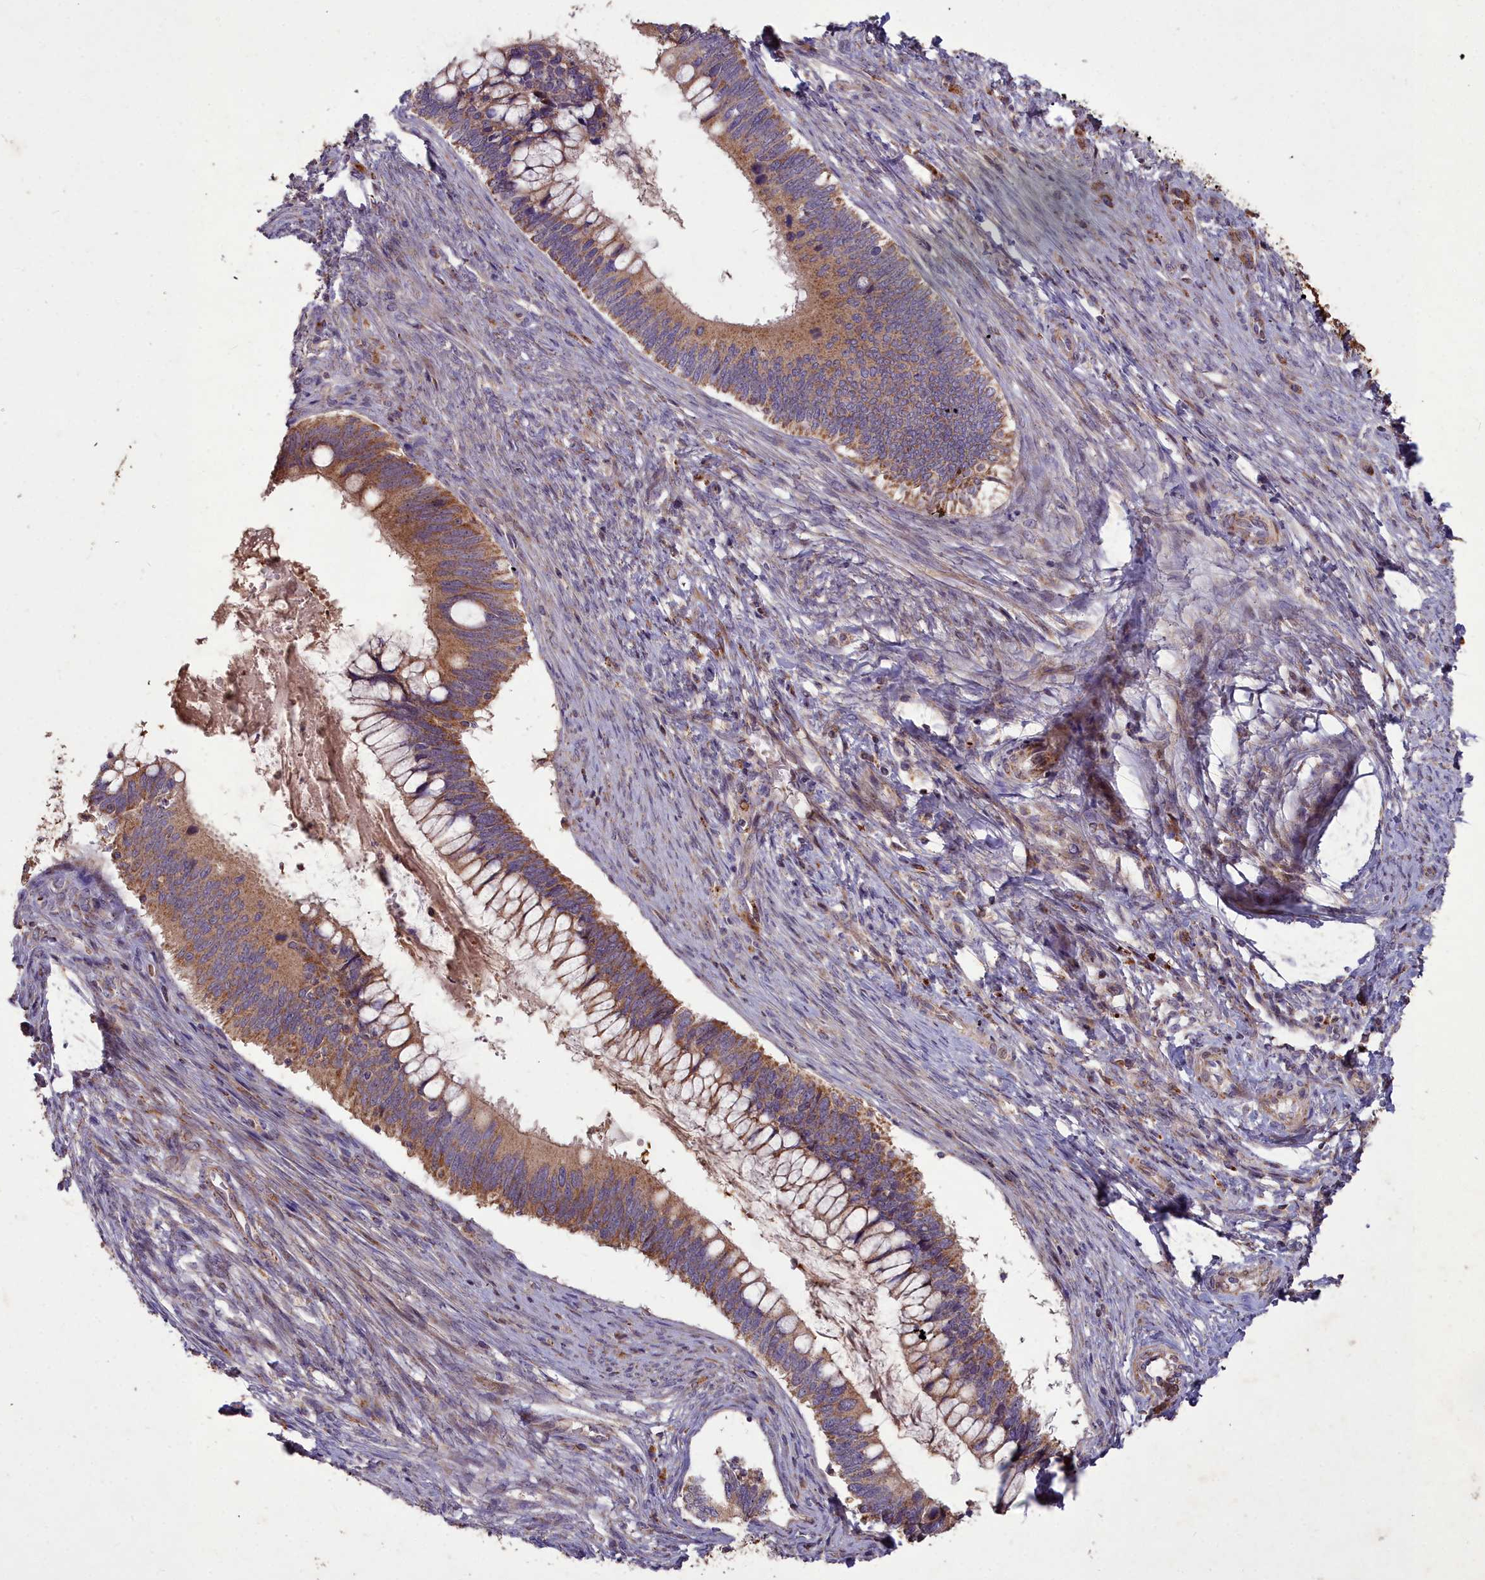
{"staining": {"intensity": "moderate", "quantity": ">75%", "location": "cytoplasmic/membranous"}, "tissue": "cervical cancer", "cell_type": "Tumor cells", "image_type": "cancer", "snomed": [{"axis": "morphology", "description": "Adenocarcinoma, NOS"}, {"axis": "topography", "description": "Cervix"}], "caption": "A brown stain shows moderate cytoplasmic/membranous staining of a protein in human cervical cancer tumor cells.", "gene": "COX11", "patient": {"sex": "female", "age": 42}}